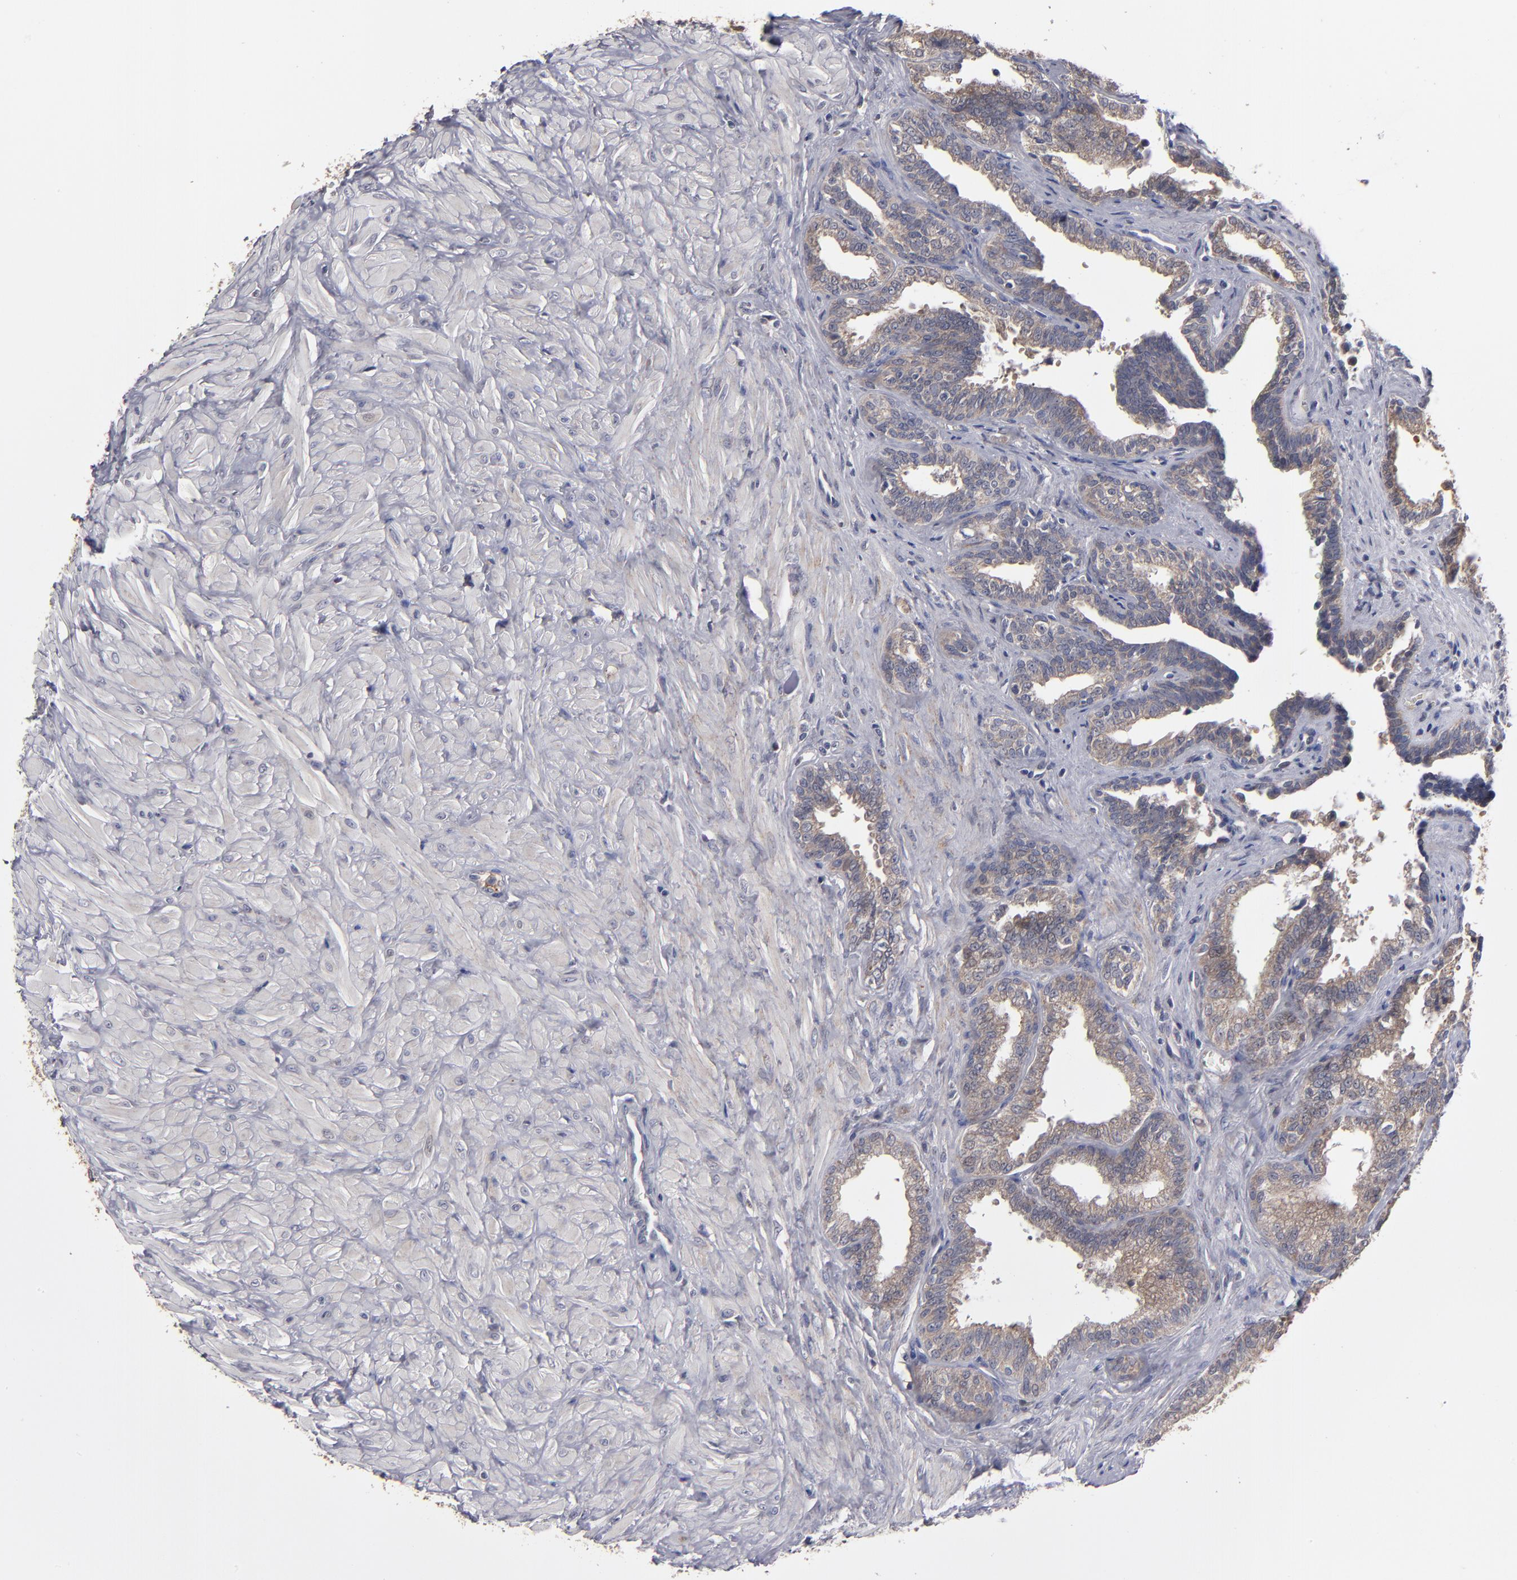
{"staining": {"intensity": "weak", "quantity": ">75%", "location": "cytoplasmic/membranous"}, "tissue": "seminal vesicle", "cell_type": "Glandular cells", "image_type": "normal", "snomed": [{"axis": "morphology", "description": "Normal tissue, NOS"}, {"axis": "topography", "description": "Seminal veicle"}], "caption": "Brown immunohistochemical staining in unremarkable seminal vesicle displays weak cytoplasmic/membranous positivity in about >75% of glandular cells. The protein is shown in brown color, while the nuclei are stained blue.", "gene": "EXD2", "patient": {"sex": "male", "age": 26}}